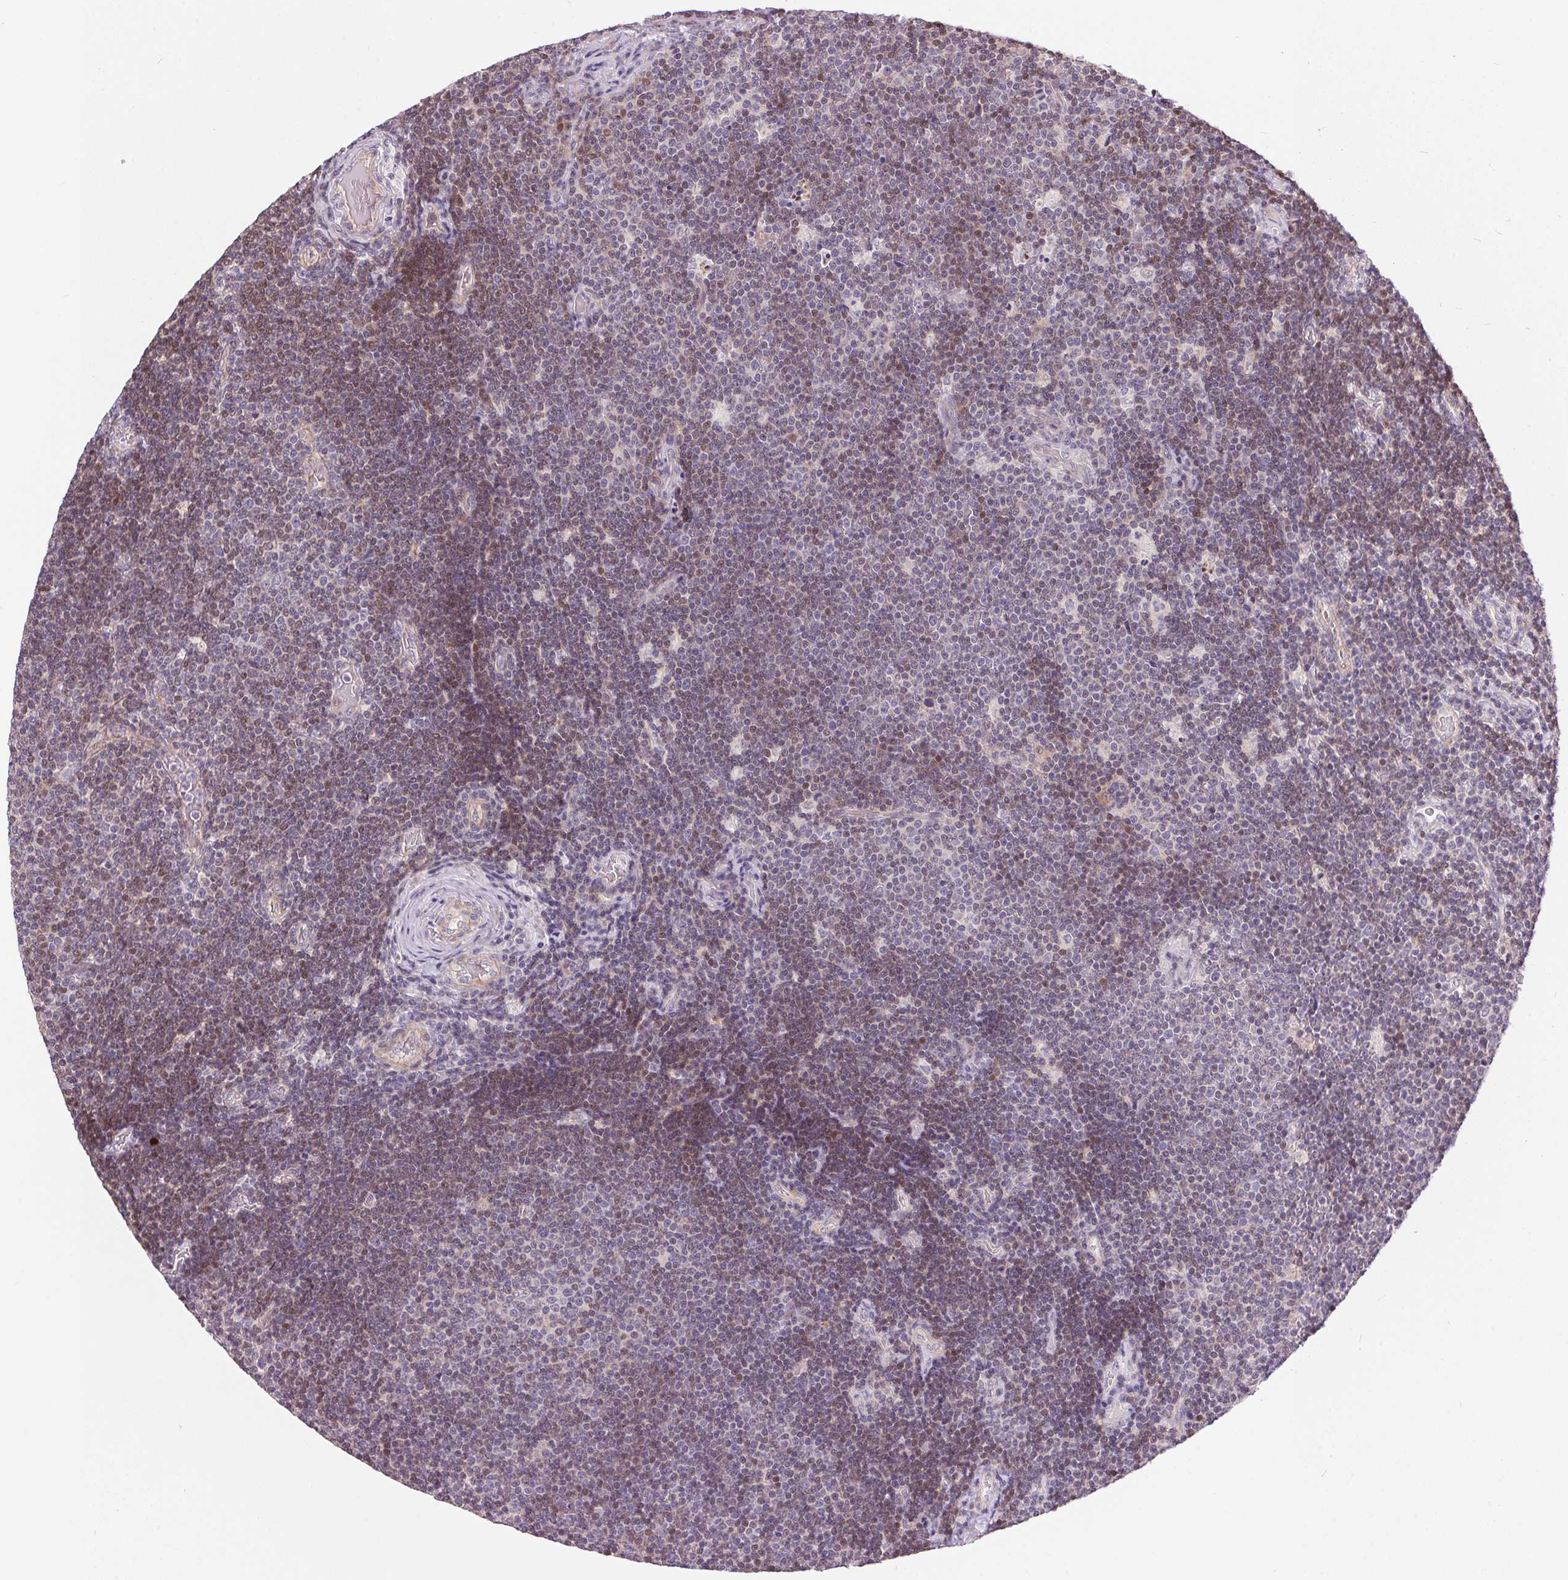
{"staining": {"intensity": "weak", "quantity": "25%-75%", "location": "cytoplasmic/membranous"}, "tissue": "lymphoma", "cell_type": "Tumor cells", "image_type": "cancer", "snomed": [{"axis": "morphology", "description": "Malignant lymphoma, non-Hodgkin's type, Low grade"}, {"axis": "topography", "description": "Brain"}], "caption": "This is an image of immunohistochemistry staining of malignant lymphoma, non-Hodgkin's type (low-grade), which shows weak positivity in the cytoplasmic/membranous of tumor cells.", "gene": "UNC13B", "patient": {"sex": "female", "age": 66}}